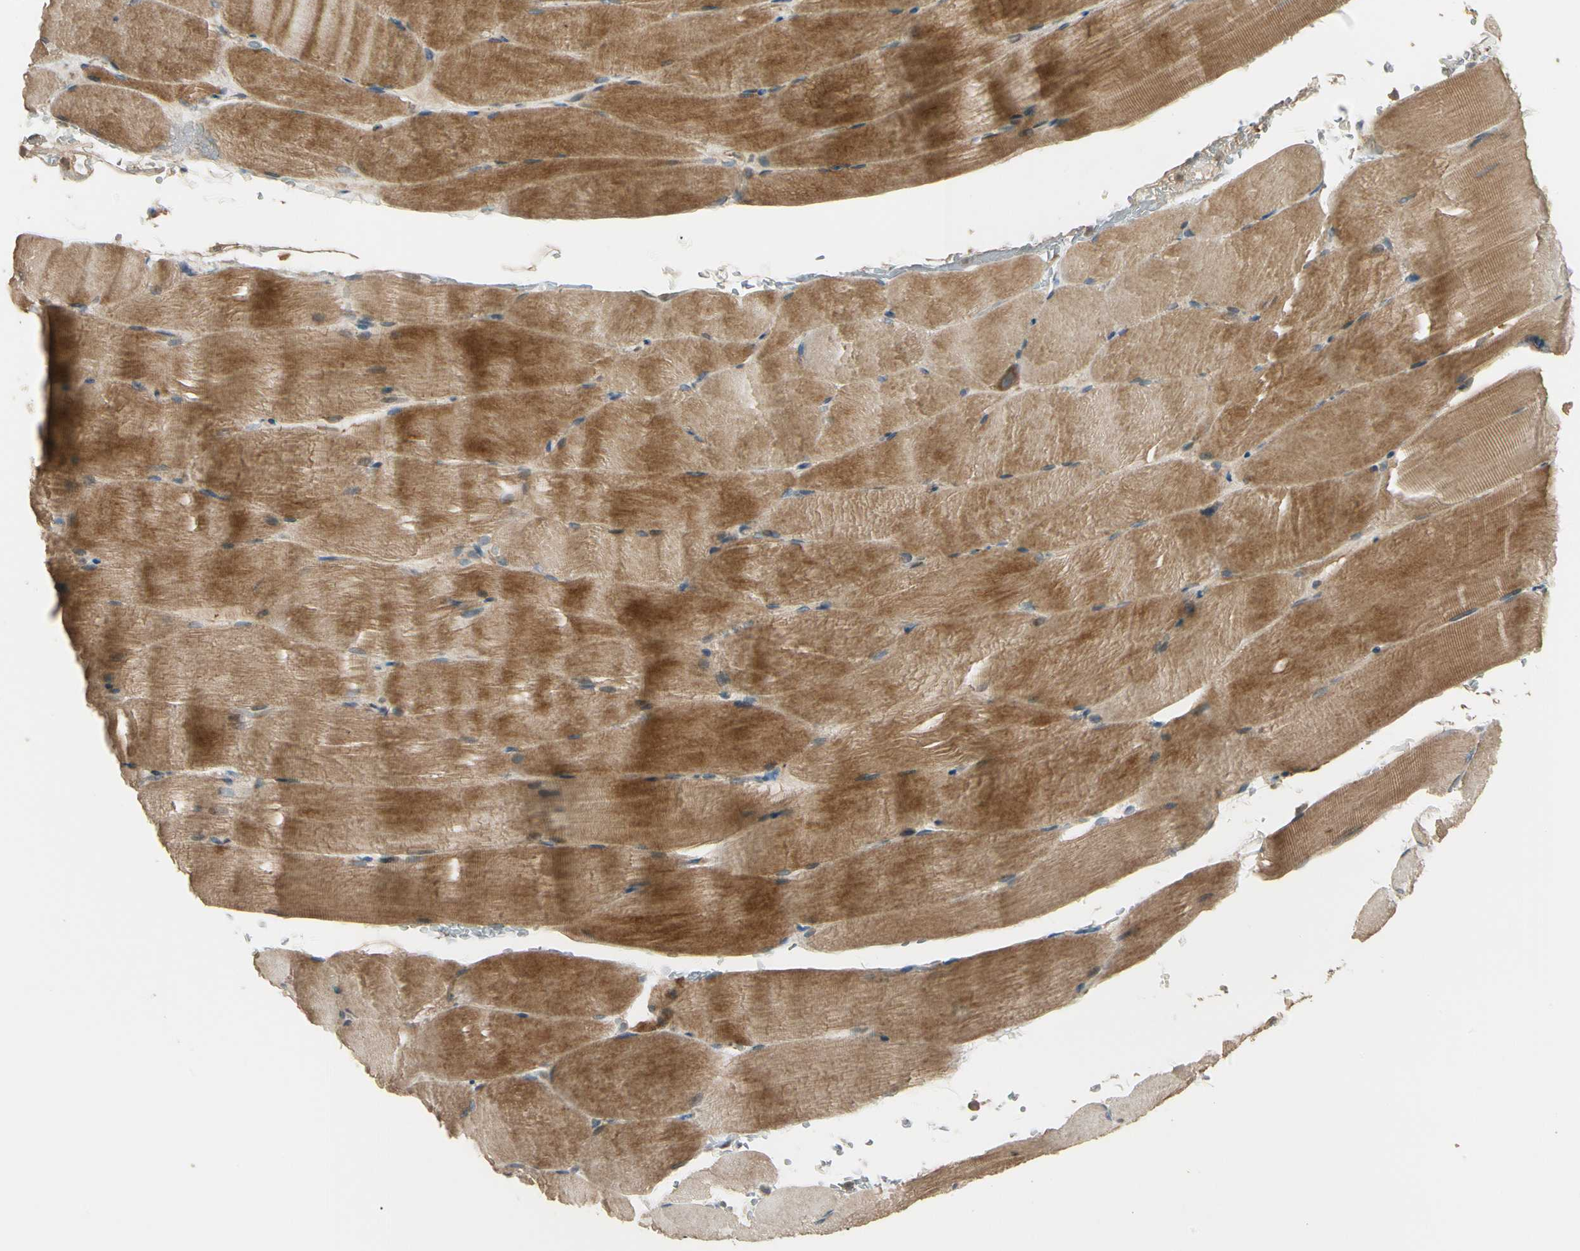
{"staining": {"intensity": "moderate", "quantity": ">75%", "location": "cytoplasmic/membranous"}, "tissue": "skeletal muscle", "cell_type": "Myocytes", "image_type": "normal", "snomed": [{"axis": "morphology", "description": "Normal tissue, NOS"}, {"axis": "topography", "description": "Skeletal muscle"}, {"axis": "topography", "description": "Parathyroid gland"}], "caption": "Skeletal muscle stained with immunohistochemistry displays moderate cytoplasmic/membranous positivity in approximately >75% of myocytes. (DAB (3,3'-diaminobenzidine) IHC, brown staining for protein, blue staining for nuclei).", "gene": "TNFRSF21", "patient": {"sex": "female", "age": 37}}